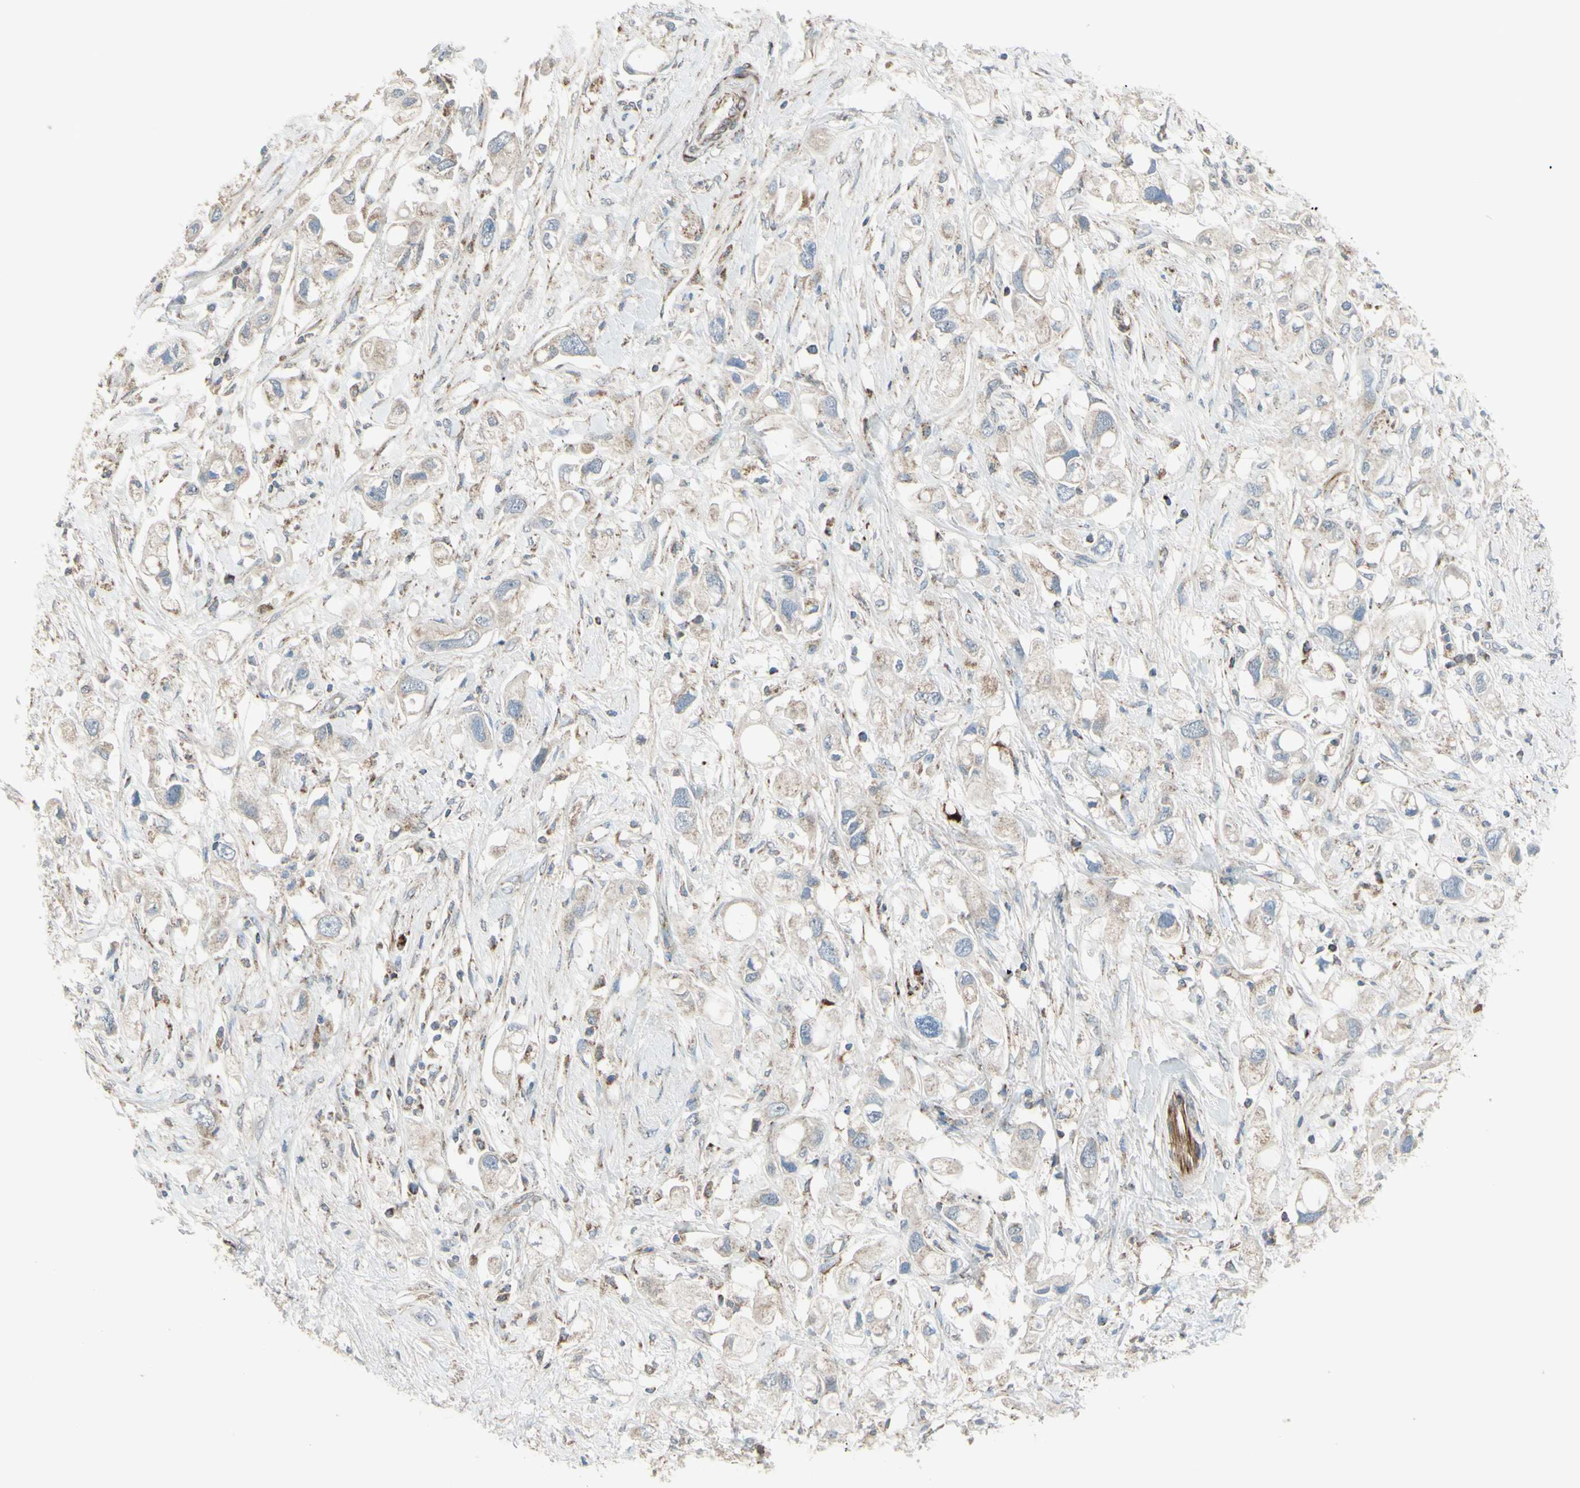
{"staining": {"intensity": "weak", "quantity": "25%-75%", "location": "cytoplasmic/membranous"}, "tissue": "pancreatic cancer", "cell_type": "Tumor cells", "image_type": "cancer", "snomed": [{"axis": "morphology", "description": "Adenocarcinoma, NOS"}, {"axis": "topography", "description": "Pancreas"}], "caption": "Protein staining by IHC demonstrates weak cytoplasmic/membranous positivity in approximately 25%-75% of tumor cells in pancreatic cancer.", "gene": "FAM171B", "patient": {"sex": "female", "age": 56}}